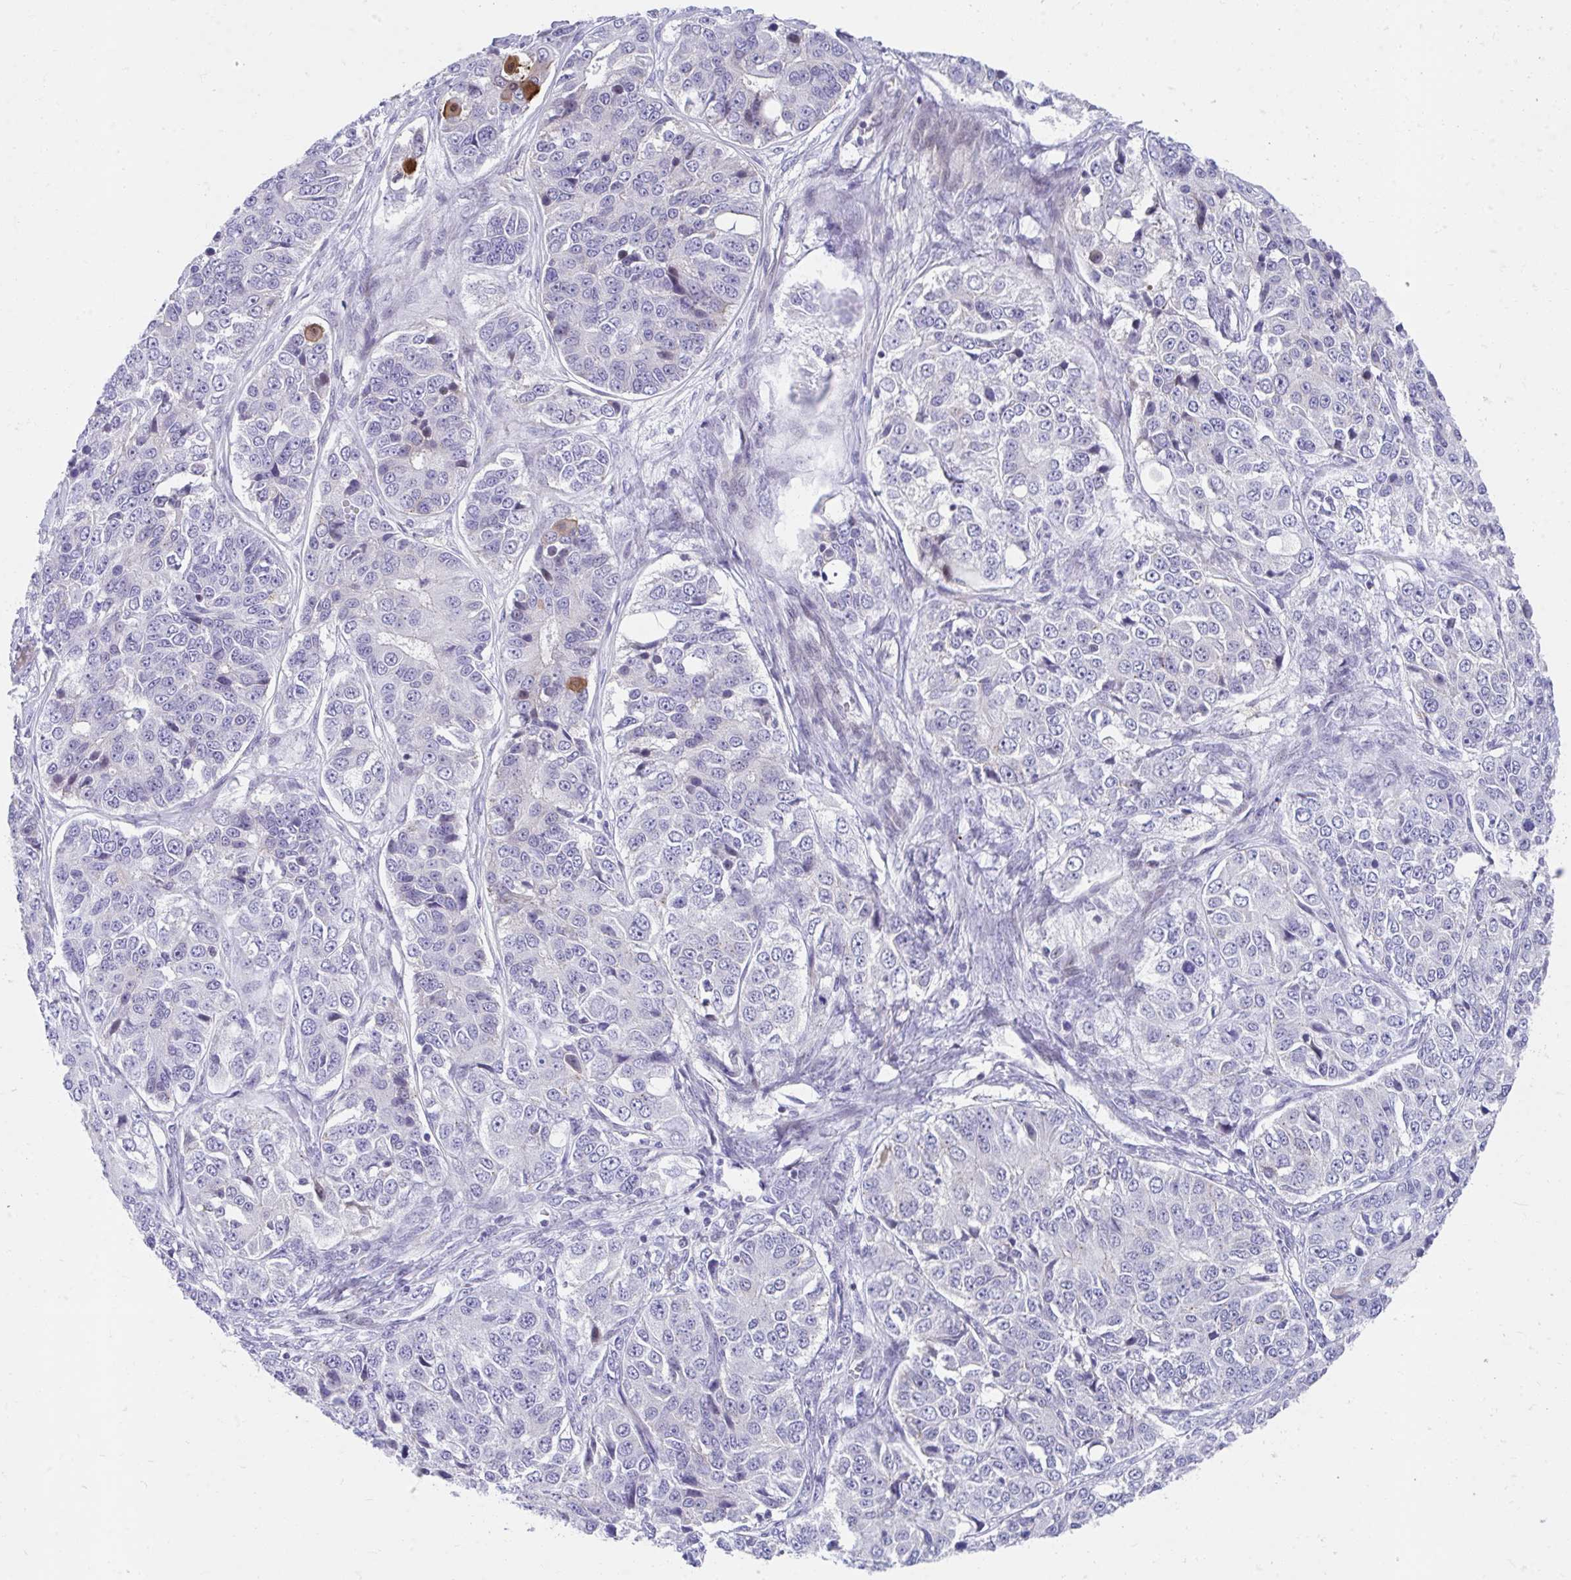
{"staining": {"intensity": "negative", "quantity": "none", "location": "none"}, "tissue": "ovarian cancer", "cell_type": "Tumor cells", "image_type": "cancer", "snomed": [{"axis": "morphology", "description": "Carcinoma, endometroid"}, {"axis": "topography", "description": "Ovary"}], "caption": "Immunohistochemistry histopathology image of human ovarian cancer stained for a protein (brown), which exhibits no staining in tumor cells.", "gene": "CSTB", "patient": {"sex": "female", "age": 51}}